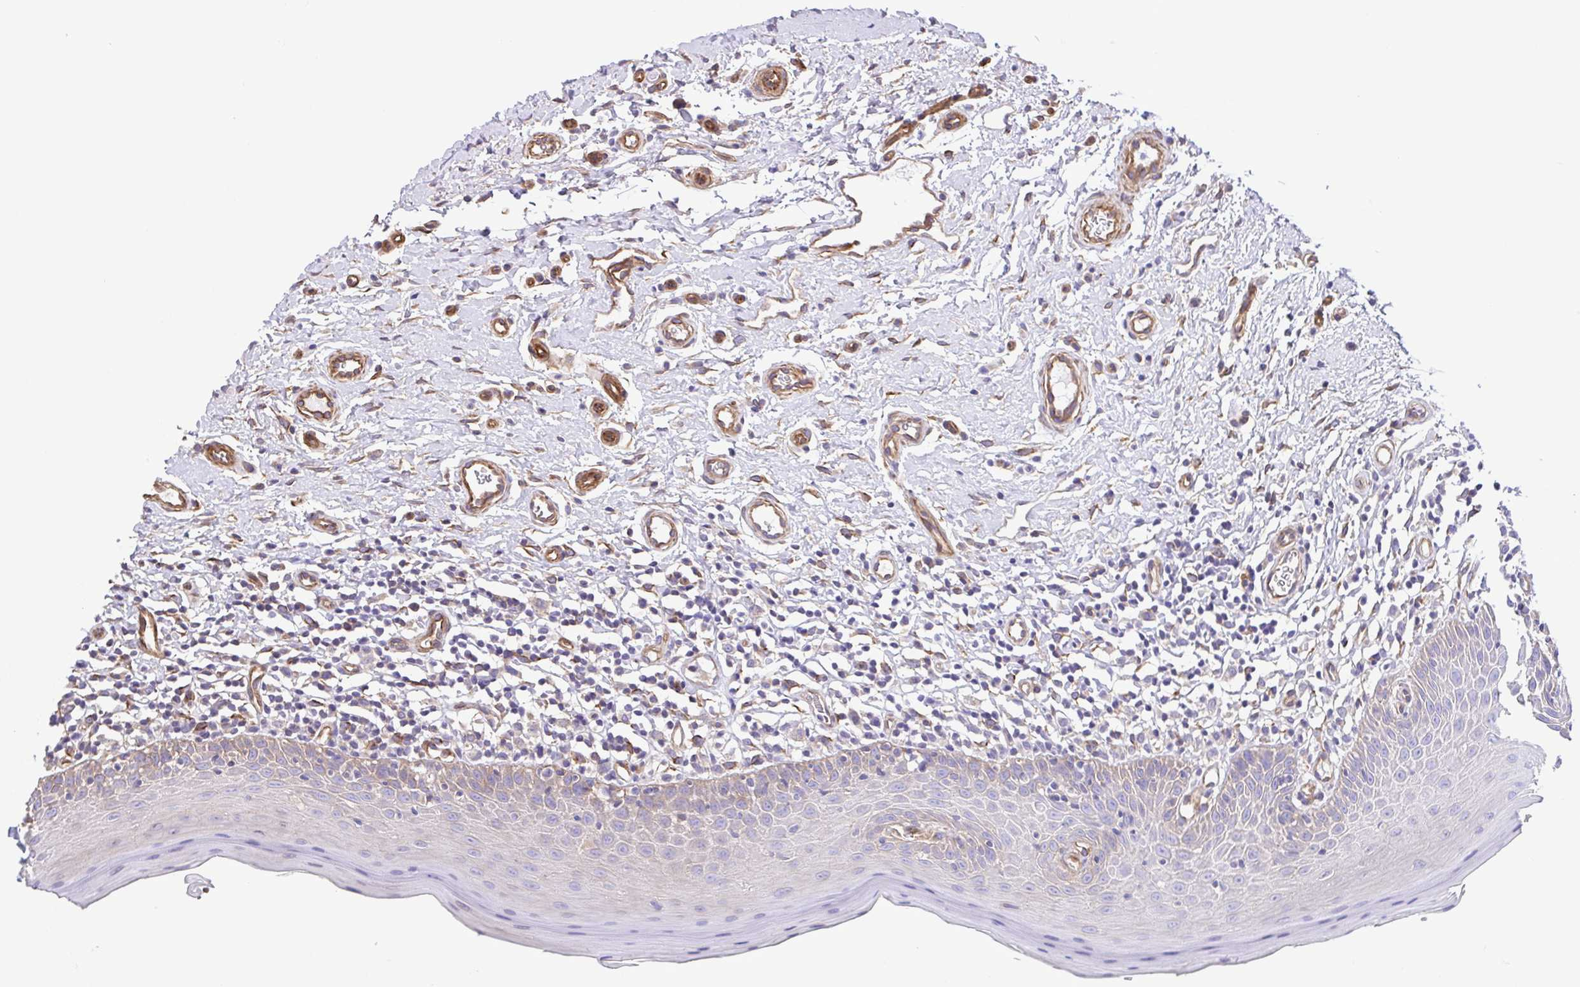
{"staining": {"intensity": "negative", "quantity": "none", "location": "none"}, "tissue": "oral mucosa", "cell_type": "Squamous epithelial cells", "image_type": "normal", "snomed": [{"axis": "morphology", "description": "Normal tissue, NOS"}, {"axis": "topography", "description": "Oral tissue"}, {"axis": "topography", "description": "Tounge, NOS"}], "caption": "Immunohistochemistry (IHC) of normal human oral mucosa shows no expression in squamous epithelial cells.", "gene": "FLT1", "patient": {"sex": "female", "age": 58}}